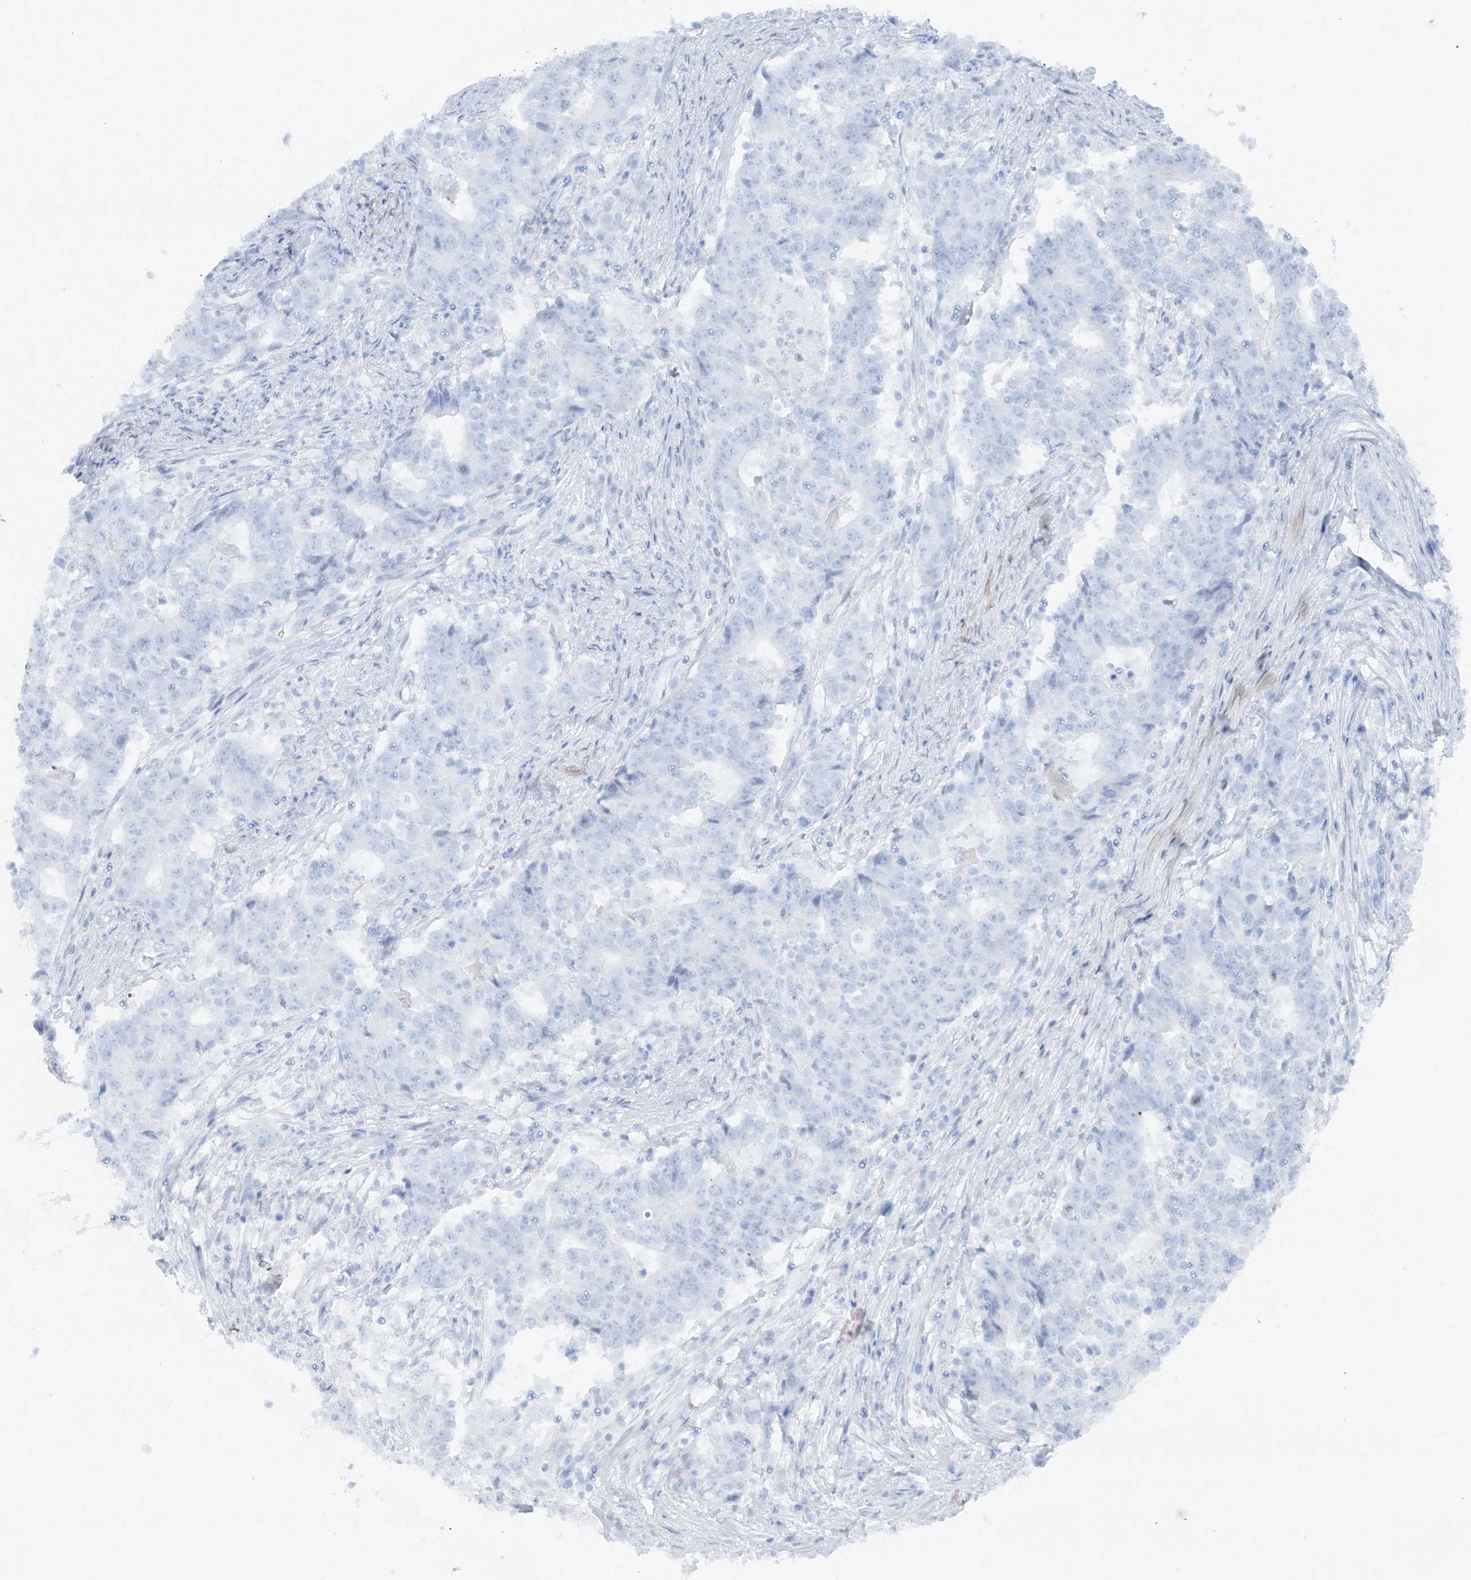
{"staining": {"intensity": "negative", "quantity": "none", "location": "none"}, "tissue": "stomach cancer", "cell_type": "Tumor cells", "image_type": "cancer", "snomed": [{"axis": "morphology", "description": "Adenocarcinoma, NOS"}, {"axis": "topography", "description": "Stomach"}], "caption": "The immunohistochemistry (IHC) micrograph has no significant expression in tumor cells of adenocarcinoma (stomach) tissue.", "gene": "ATP11A", "patient": {"sex": "male", "age": 59}}